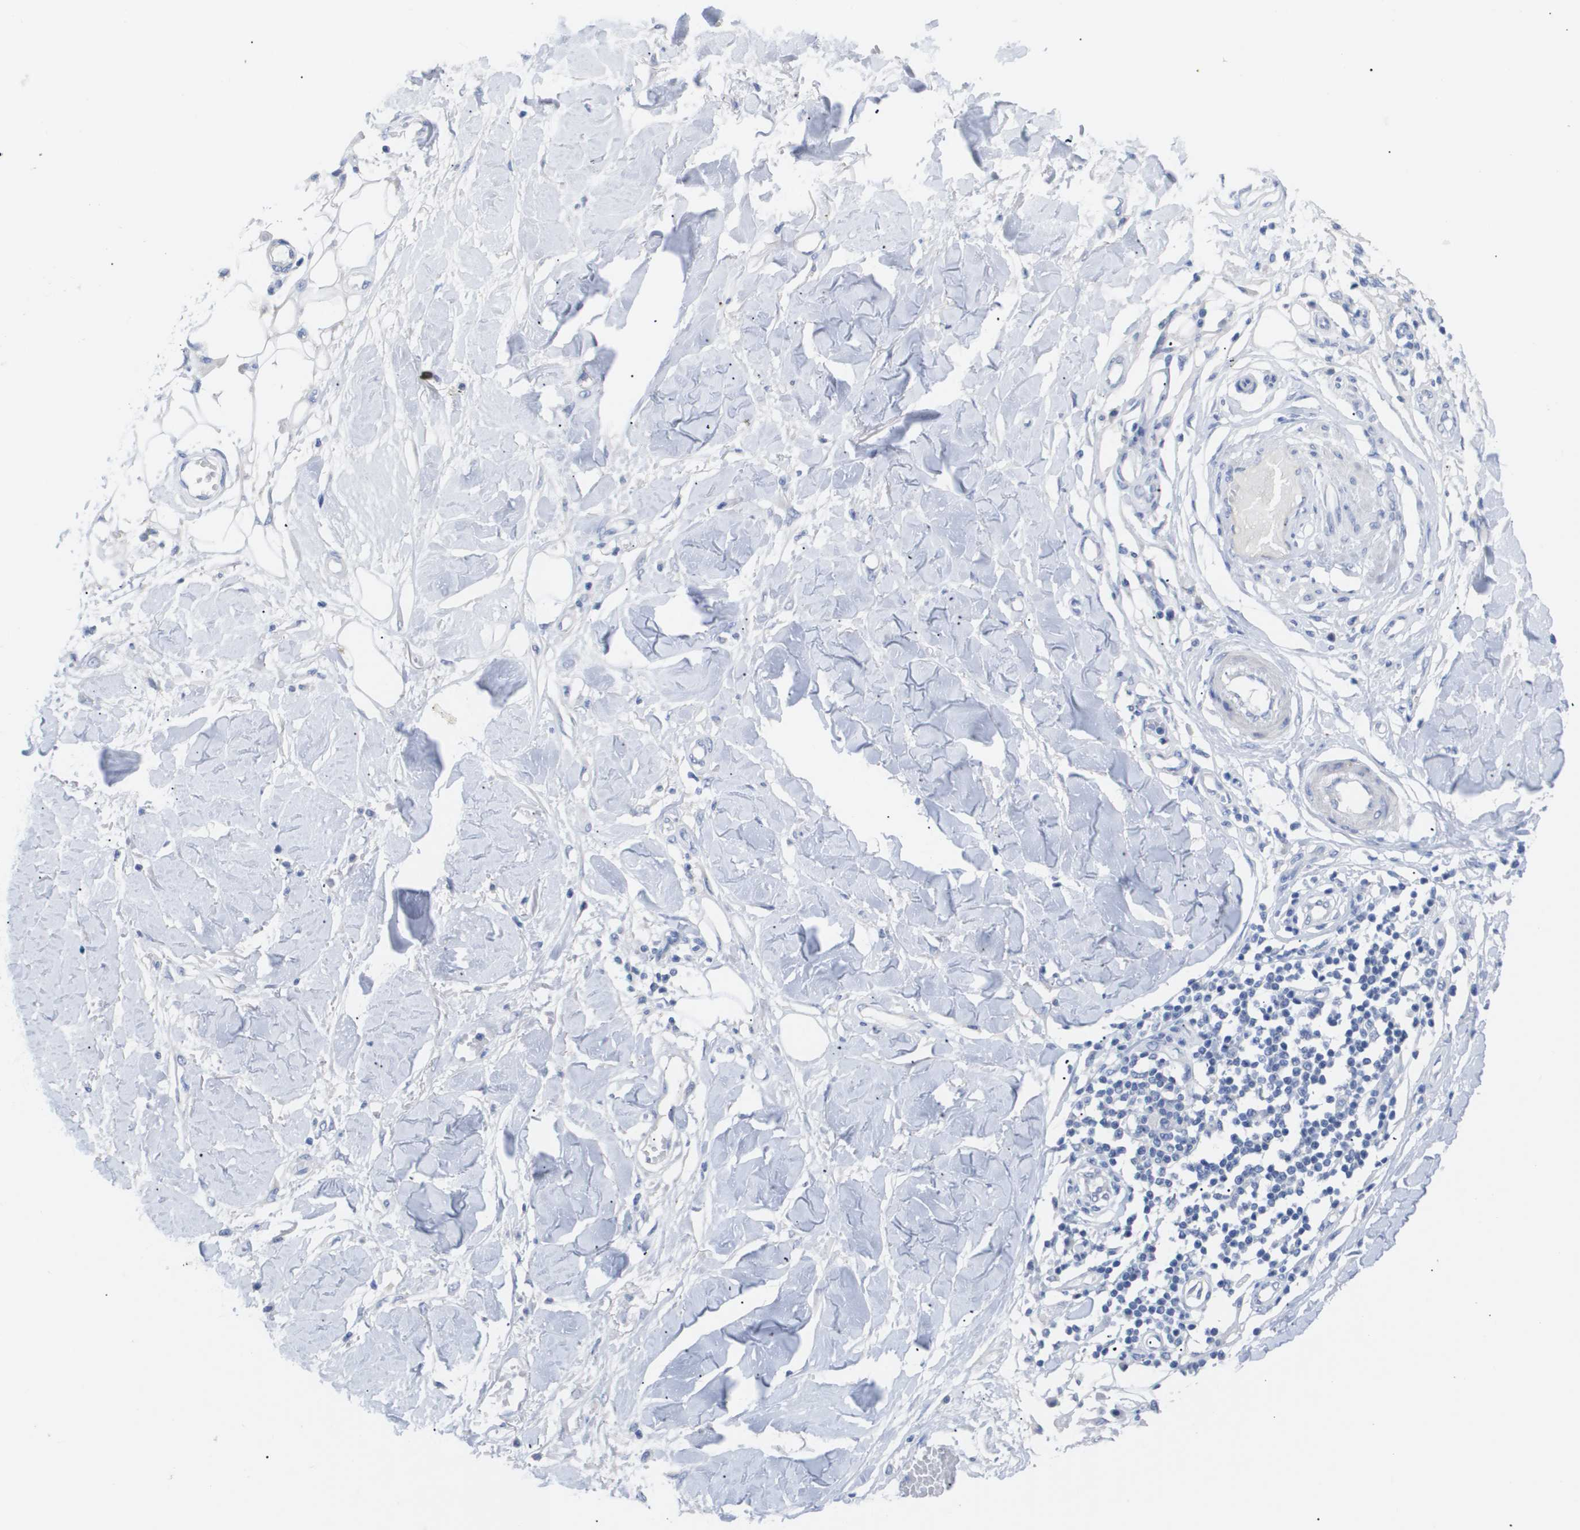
{"staining": {"intensity": "negative", "quantity": "none", "location": "none"}, "tissue": "adipose tissue", "cell_type": "Adipocytes", "image_type": "normal", "snomed": [{"axis": "morphology", "description": "Normal tissue, NOS"}, {"axis": "morphology", "description": "Squamous cell carcinoma, NOS"}, {"axis": "topography", "description": "Skin"}, {"axis": "topography", "description": "Peripheral nerve tissue"}], "caption": "Immunohistochemistry (IHC) image of benign adipose tissue stained for a protein (brown), which shows no positivity in adipocytes. Brightfield microscopy of IHC stained with DAB (3,3'-diaminobenzidine) (brown) and hematoxylin (blue), captured at high magnification.", "gene": "CAV3", "patient": {"sex": "male", "age": 83}}